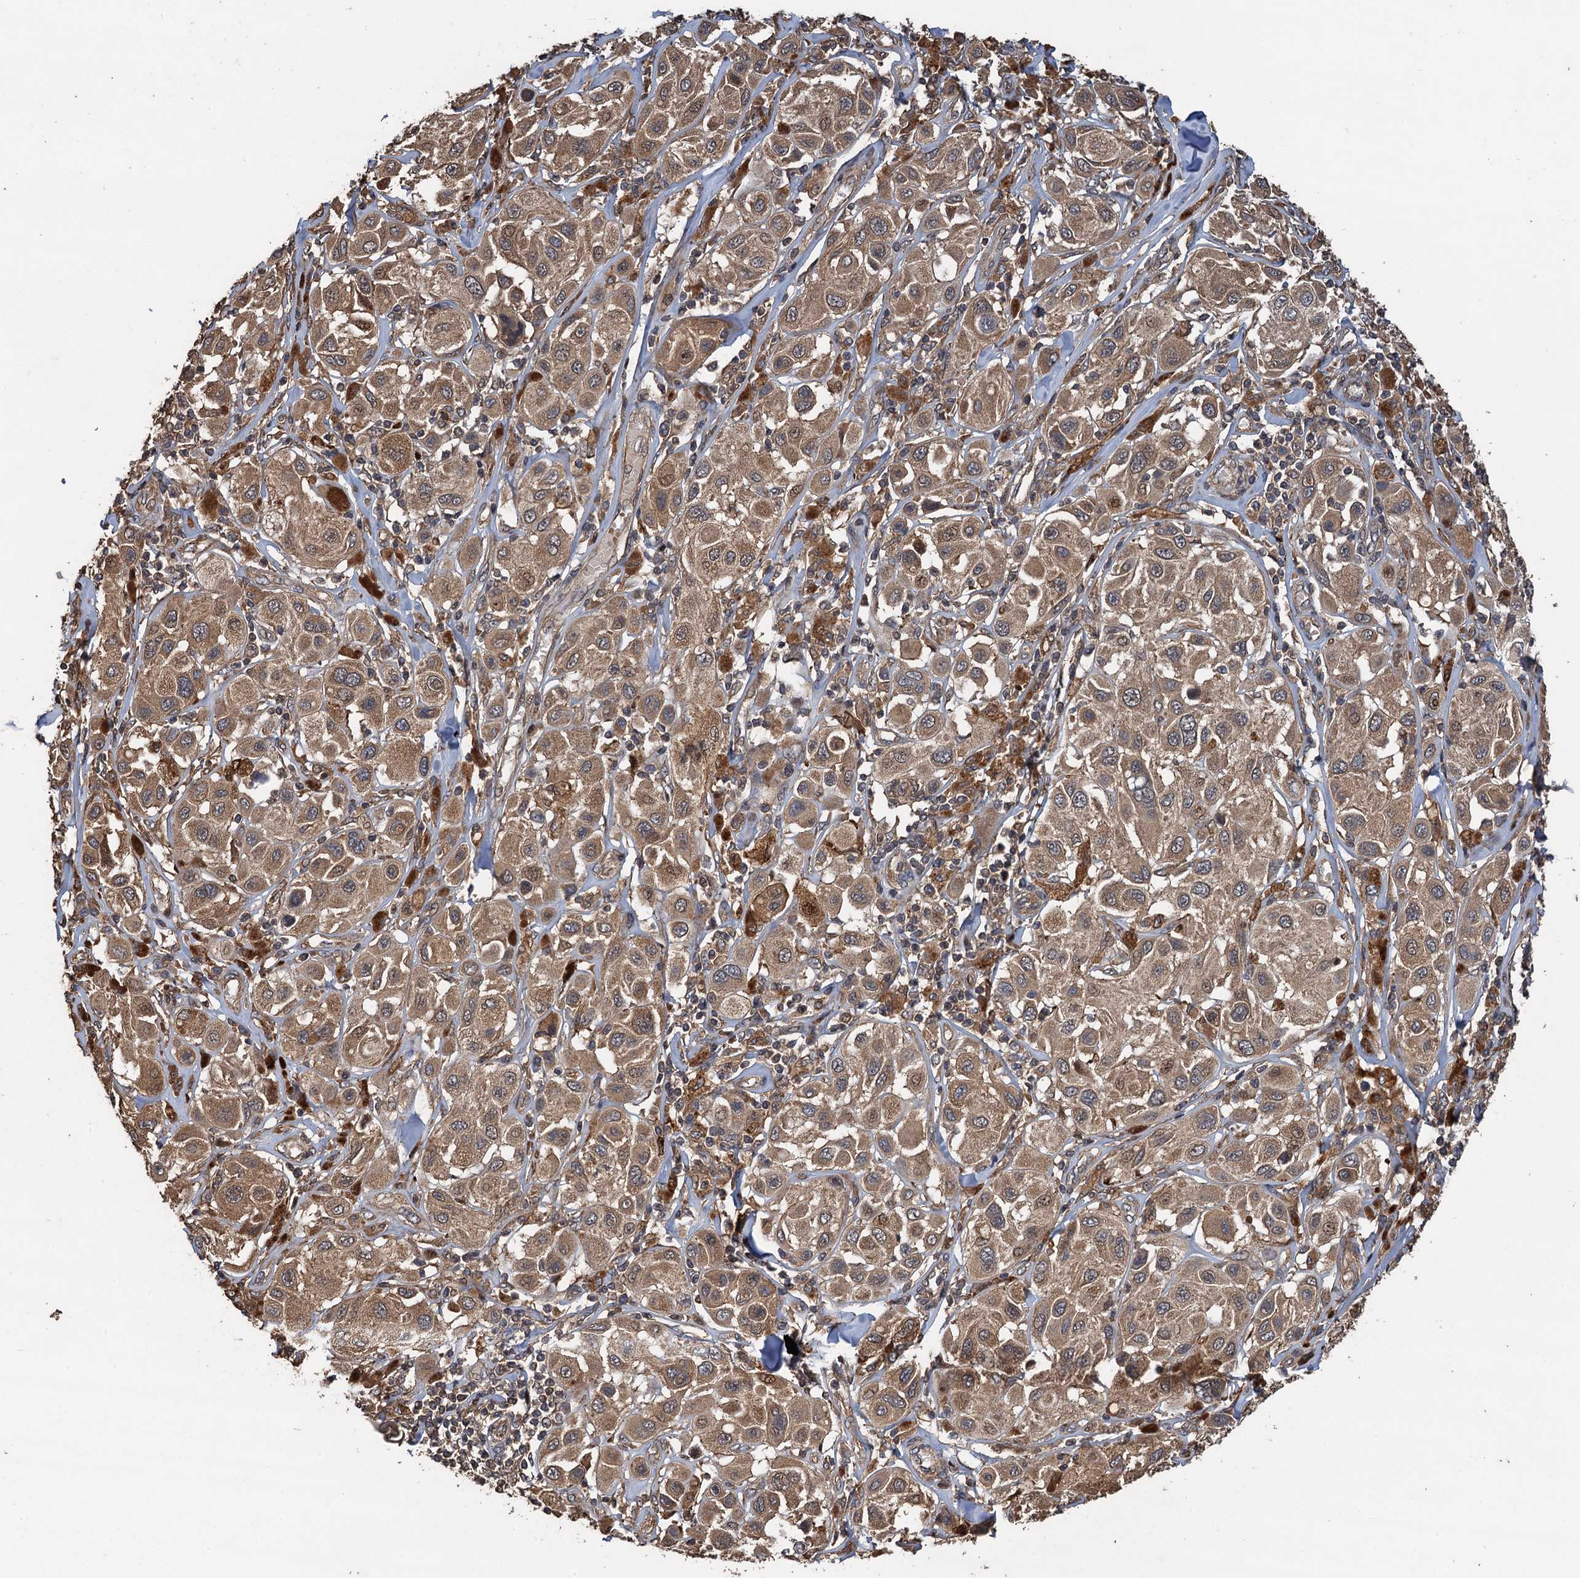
{"staining": {"intensity": "moderate", "quantity": ">75%", "location": "cytoplasmic/membranous,nuclear"}, "tissue": "melanoma", "cell_type": "Tumor cells", "image_type": "cancer", "snomed": [{"axis": "morphology", "description": "Malignant melanoma, Metastatic site"}, {"axis": "topography", "description": "Skin"}], "caption": "Immunohistochemistry (DAB) staining of melanoma exhibits moderate cytoplasmic/membranous and nuclear protein staining in approximately >75% of tumor cells. (Brightfield microscopy of DAB IHC at high magnification).", "gene": "TMEM39B", "patient": {"sex": "male", "age": 41}}